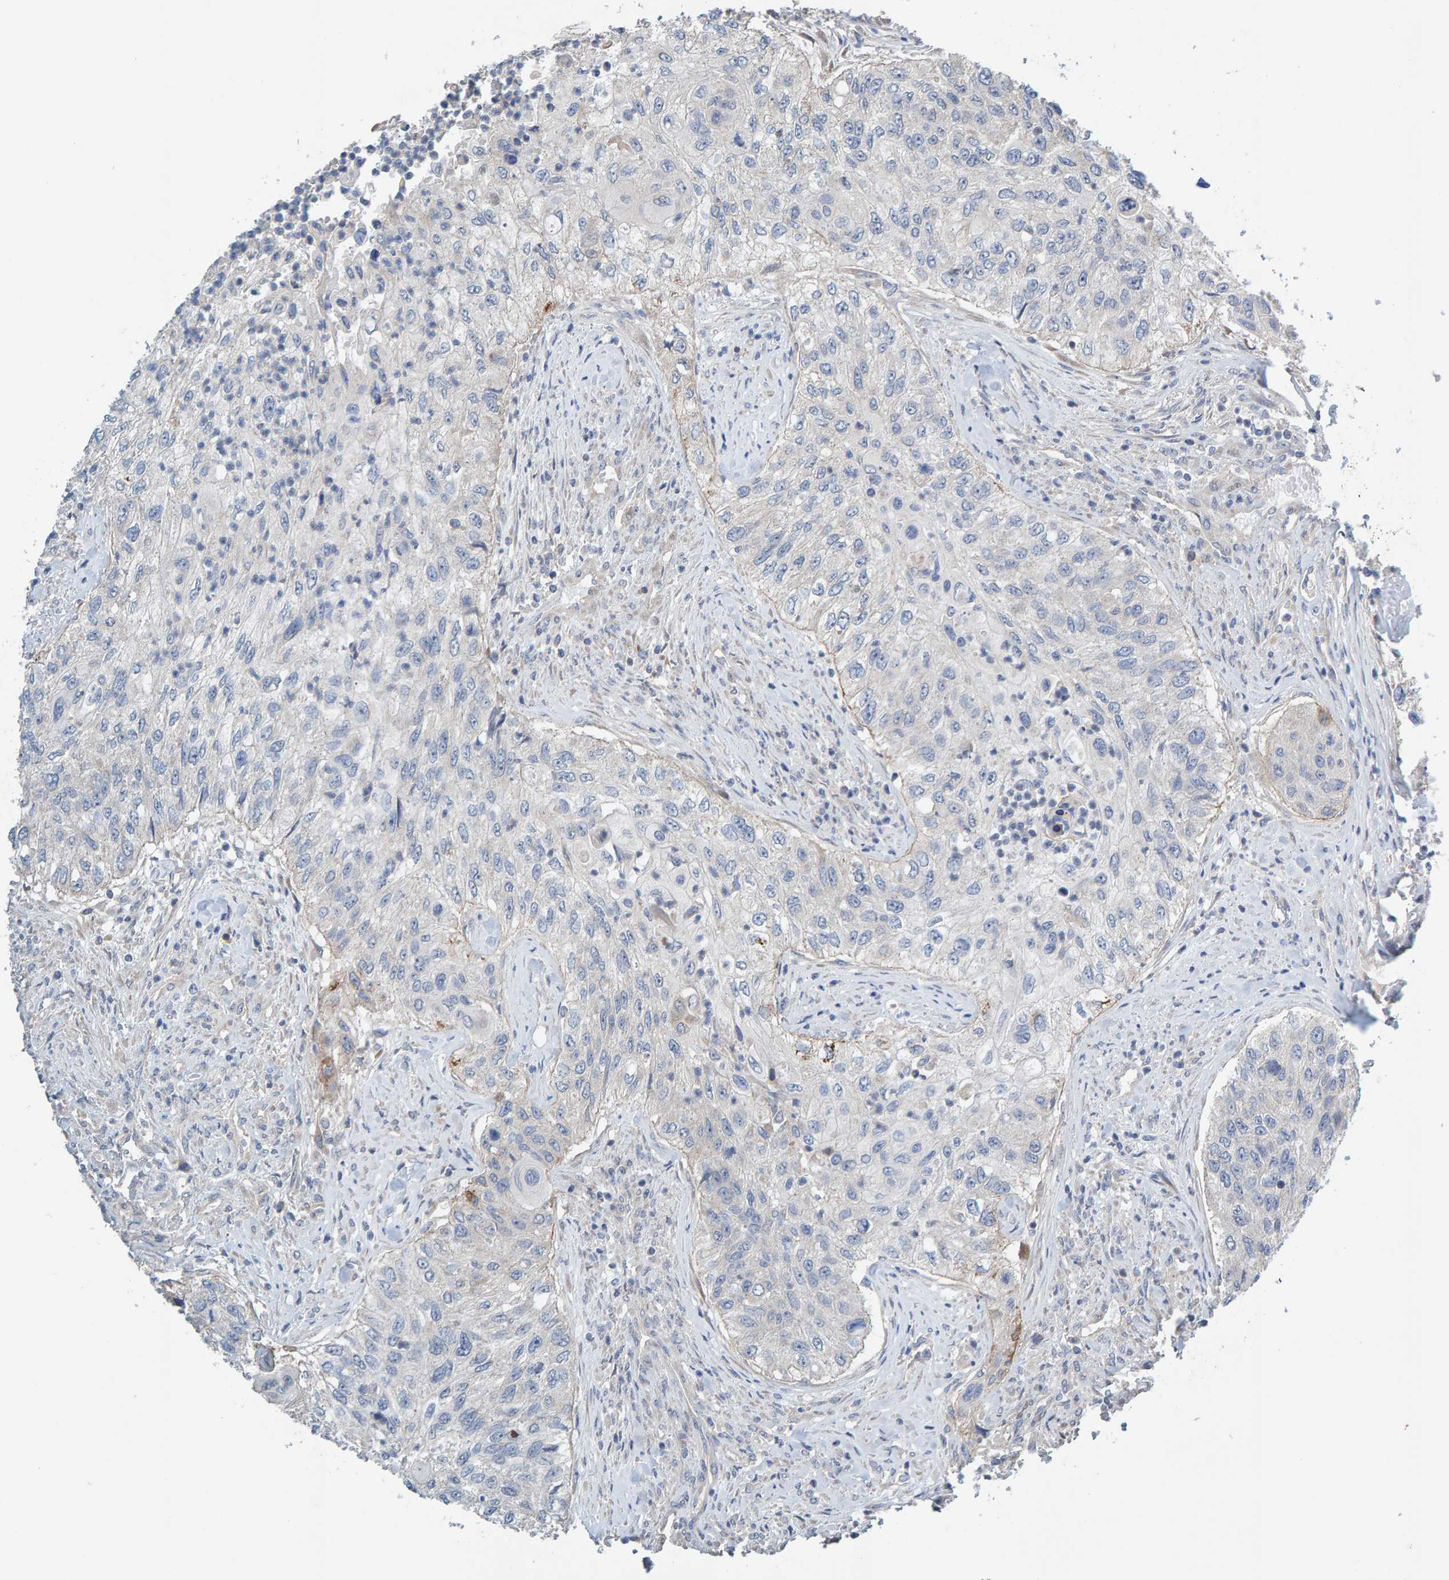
{"staining": {"intensity": "negative", "quantity": "none", "location": "none"}, "tissue": "urothelial cancer", "cell_type": "Tumor cells", "image_type": "cancer", "snomed": [{"axis": "morphology", "description": "Urothelial carcinoma, High grade"}, {"axis": "topography", "description": "Urinary bladder"}], "caption": "Immunohistochemical staining of urothelial cancer displays no significant staining in tumor cells.", "gene": "CCM2", "patient": {"sex": "female", "age": 60}}